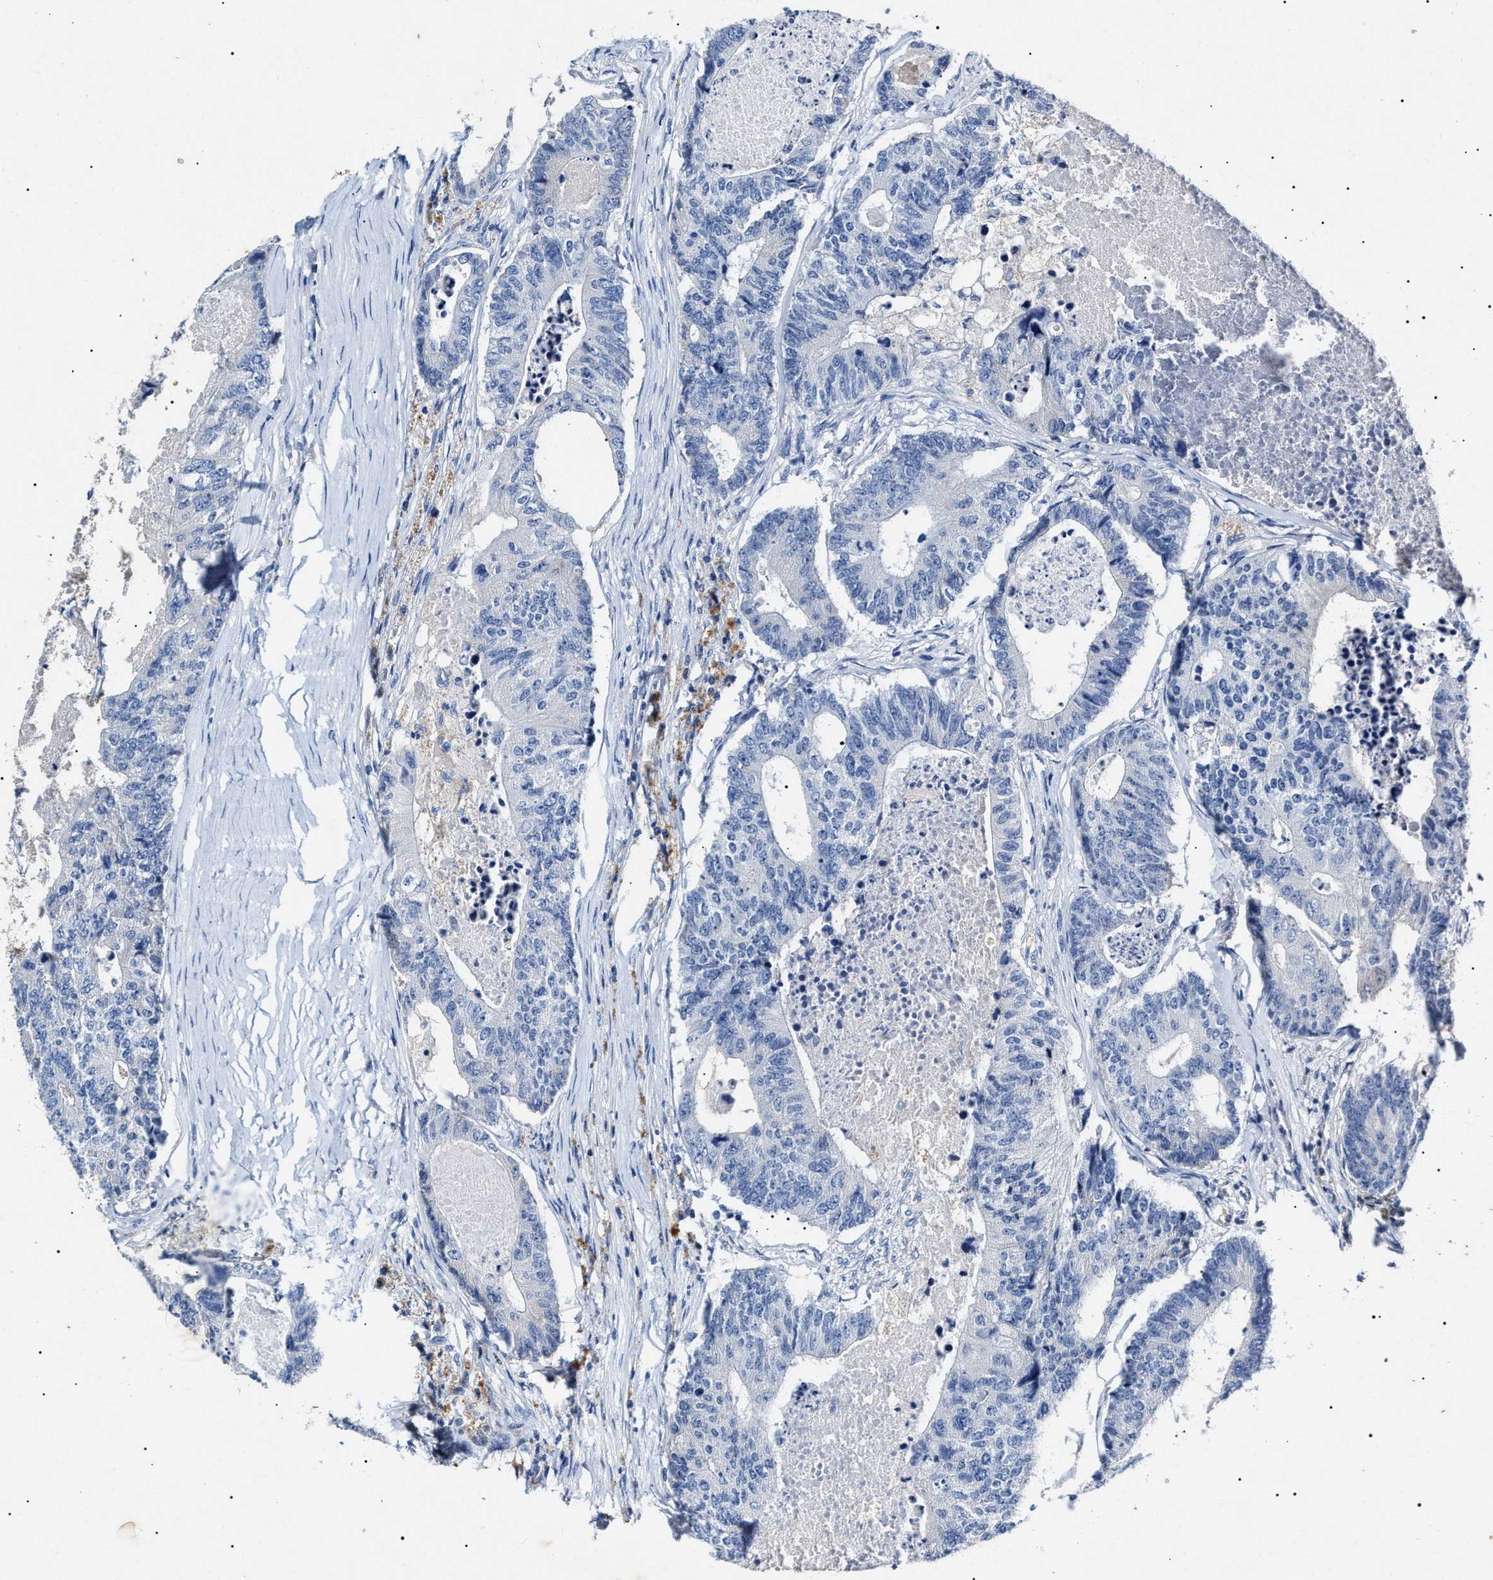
{"staining": {"intensity": "negative", "quantity": "none", "location": "none"}, "tissue": "colorectal cancer", "cell_type": "Tumor cells", "image_type": "cancer", "snomed": [{"axis": "morphology", "description": "Adenocarcinoma, NOS"}, {"axis": "topography", "description": "Colon"}], "caption": "High magnification brightfield microscopy of colorectal cancer (adenocarcinoma) stained with DAB (3,3'-diaminobenzidine) (brown) and counterstained with hematoxylin (blue): tumor cells show no significant expression.", "gene": "LRRC8E", "patient": {"sex": "female", "age": 67}}